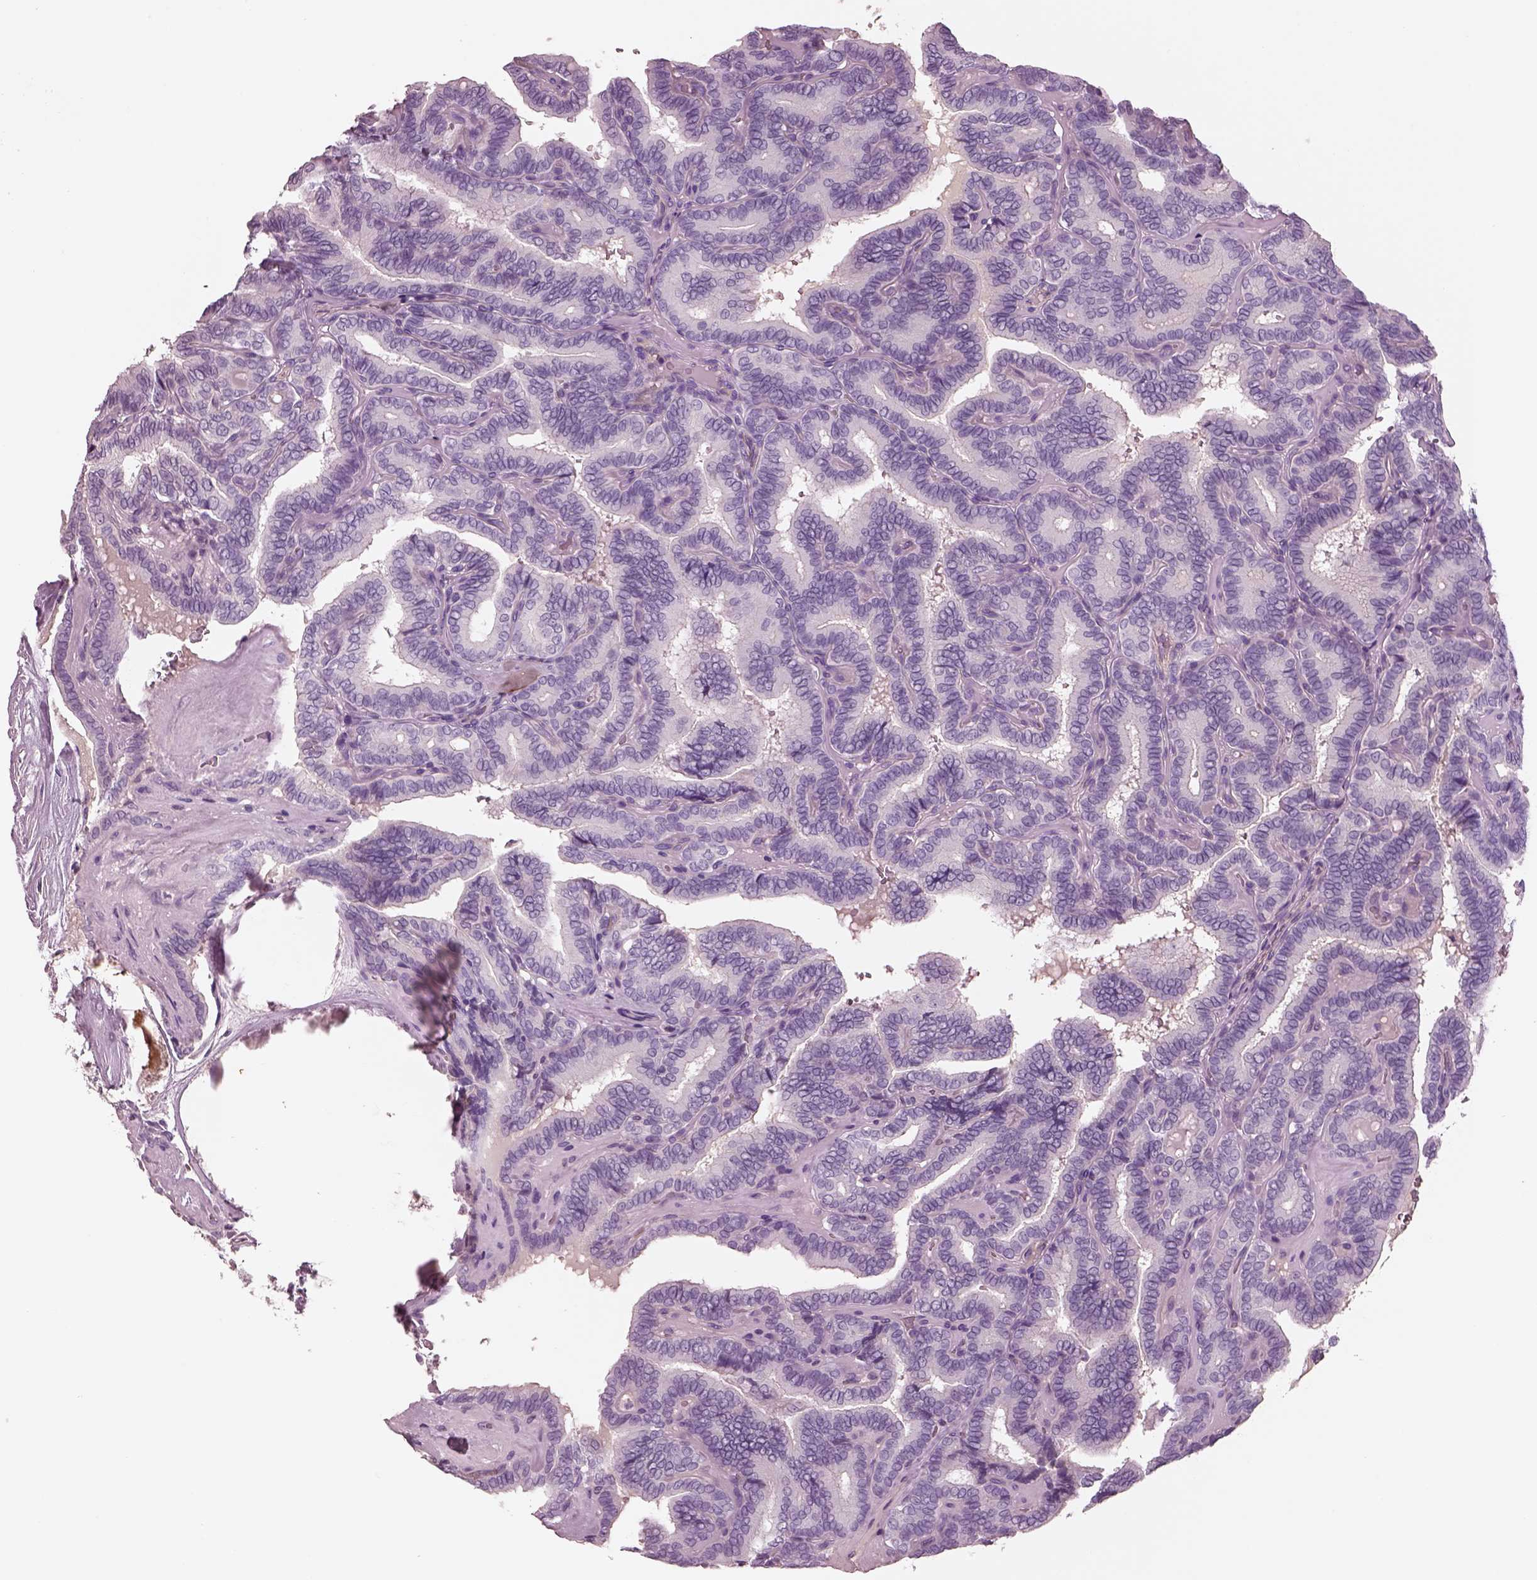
{"staining": {"intensity": "negative", "quantity": "none", "location": "none"}, "tissue": "thyroid cancer", "cell_type": "Tumor cells", "image_type": "cancer", "snomed": [{"axis": "morphology", "description": "Papillary adenocarcinoma, NOS"}, {"axis": "topography", "description": "Thyroid gland"}], "caption": "An IHC histopathology image of thyroid cancer is shown. There is no staining in tumor cells of thyroid cancer.", "gene": "IGLL1", "patient": {"sex": "female", "age": 21}}